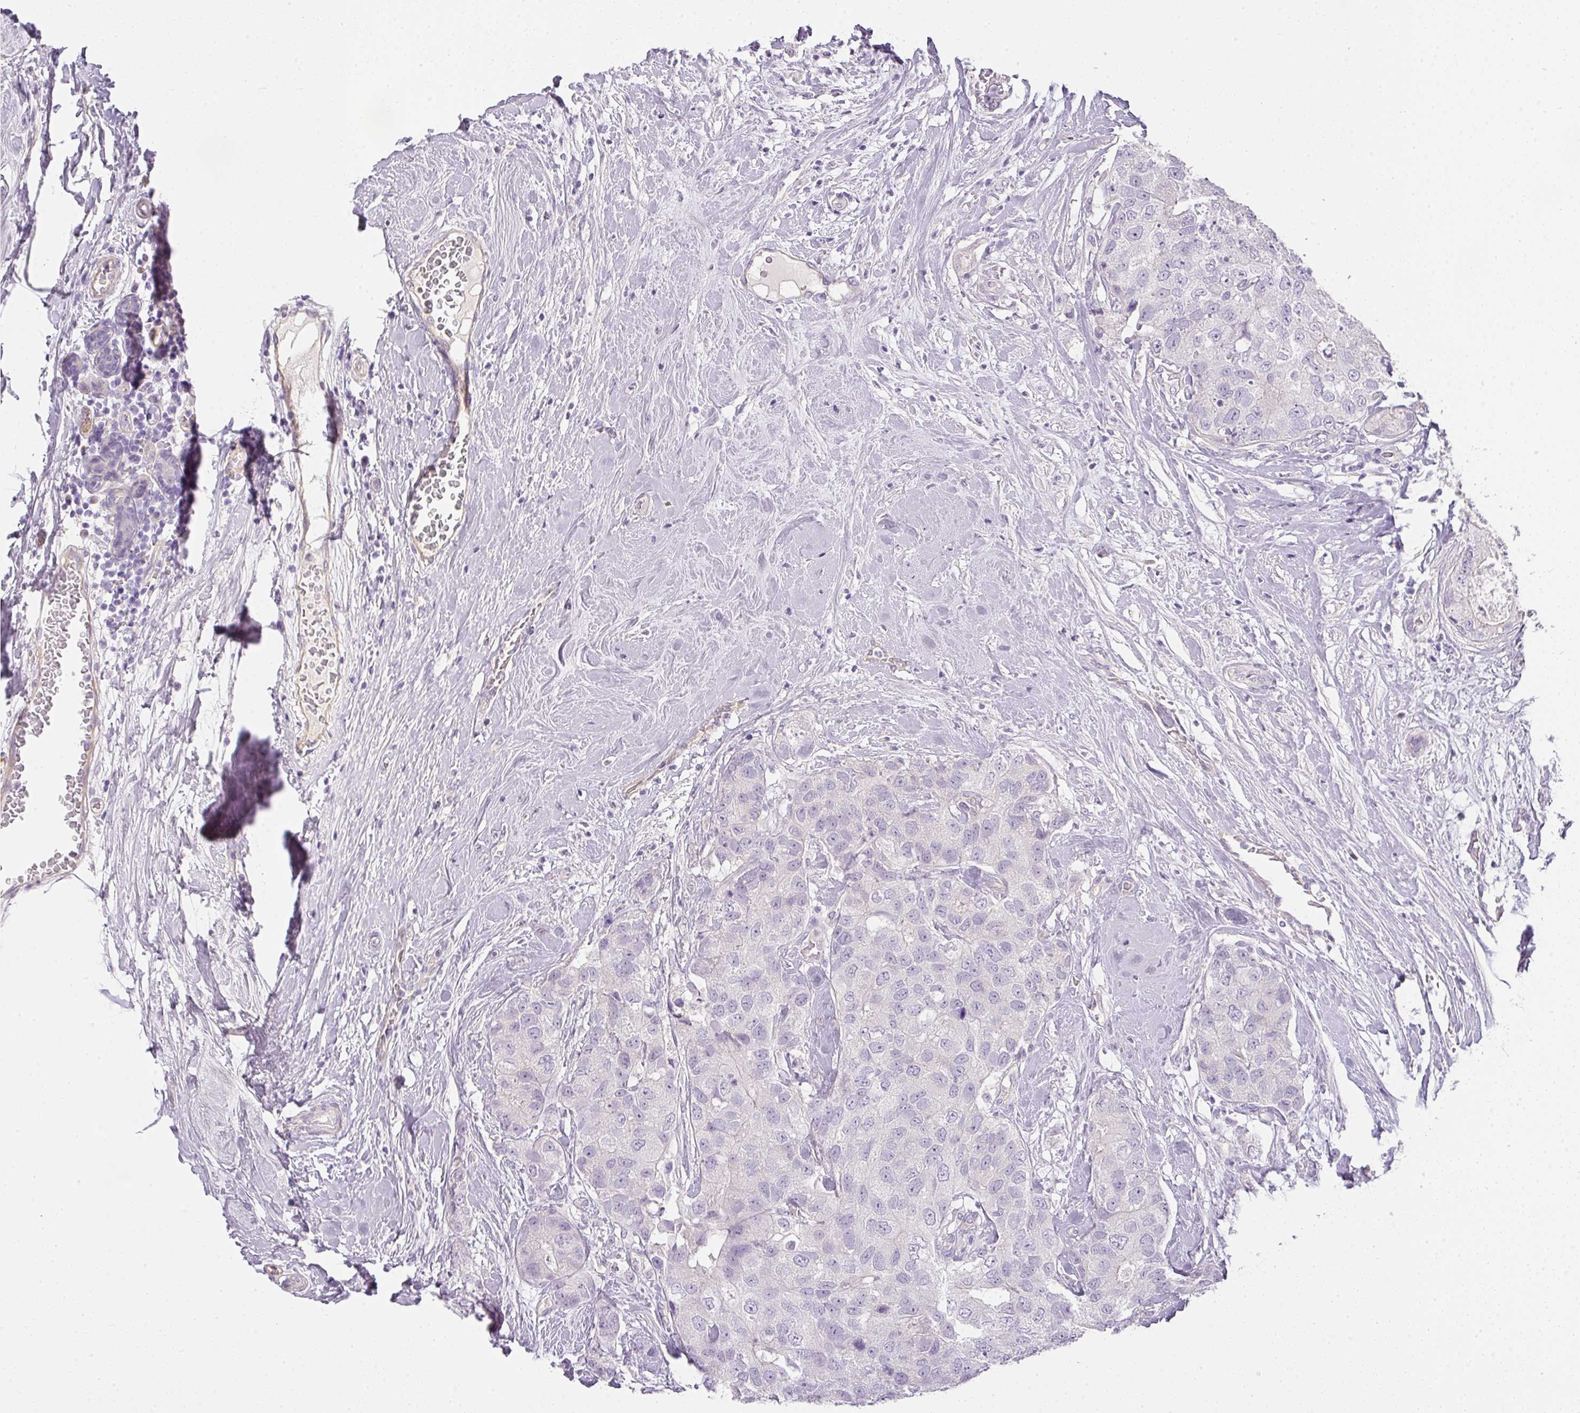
{"staining": {"intensity": "negative", "quantity": "none", "location": "none"}, "tissue": "breast cancer", "cell_type": "Tumor cells", "image_type": "cancer", "snomed": [{"axis": "morphology", "description": "Duct carcinoma"}, {"axis": "topography", "description": "Breast"}], "caption": "An image of human breast cancer (invasive ductal carcinoma) is negative for staining in tumor cells. (DAB (3,3'-diaminobenzidine) immunohistochemistry visualized using brightfield microscopy, high magnification).", "gene": "RAX2", "patient": {"sex": "female", "age": 62}}